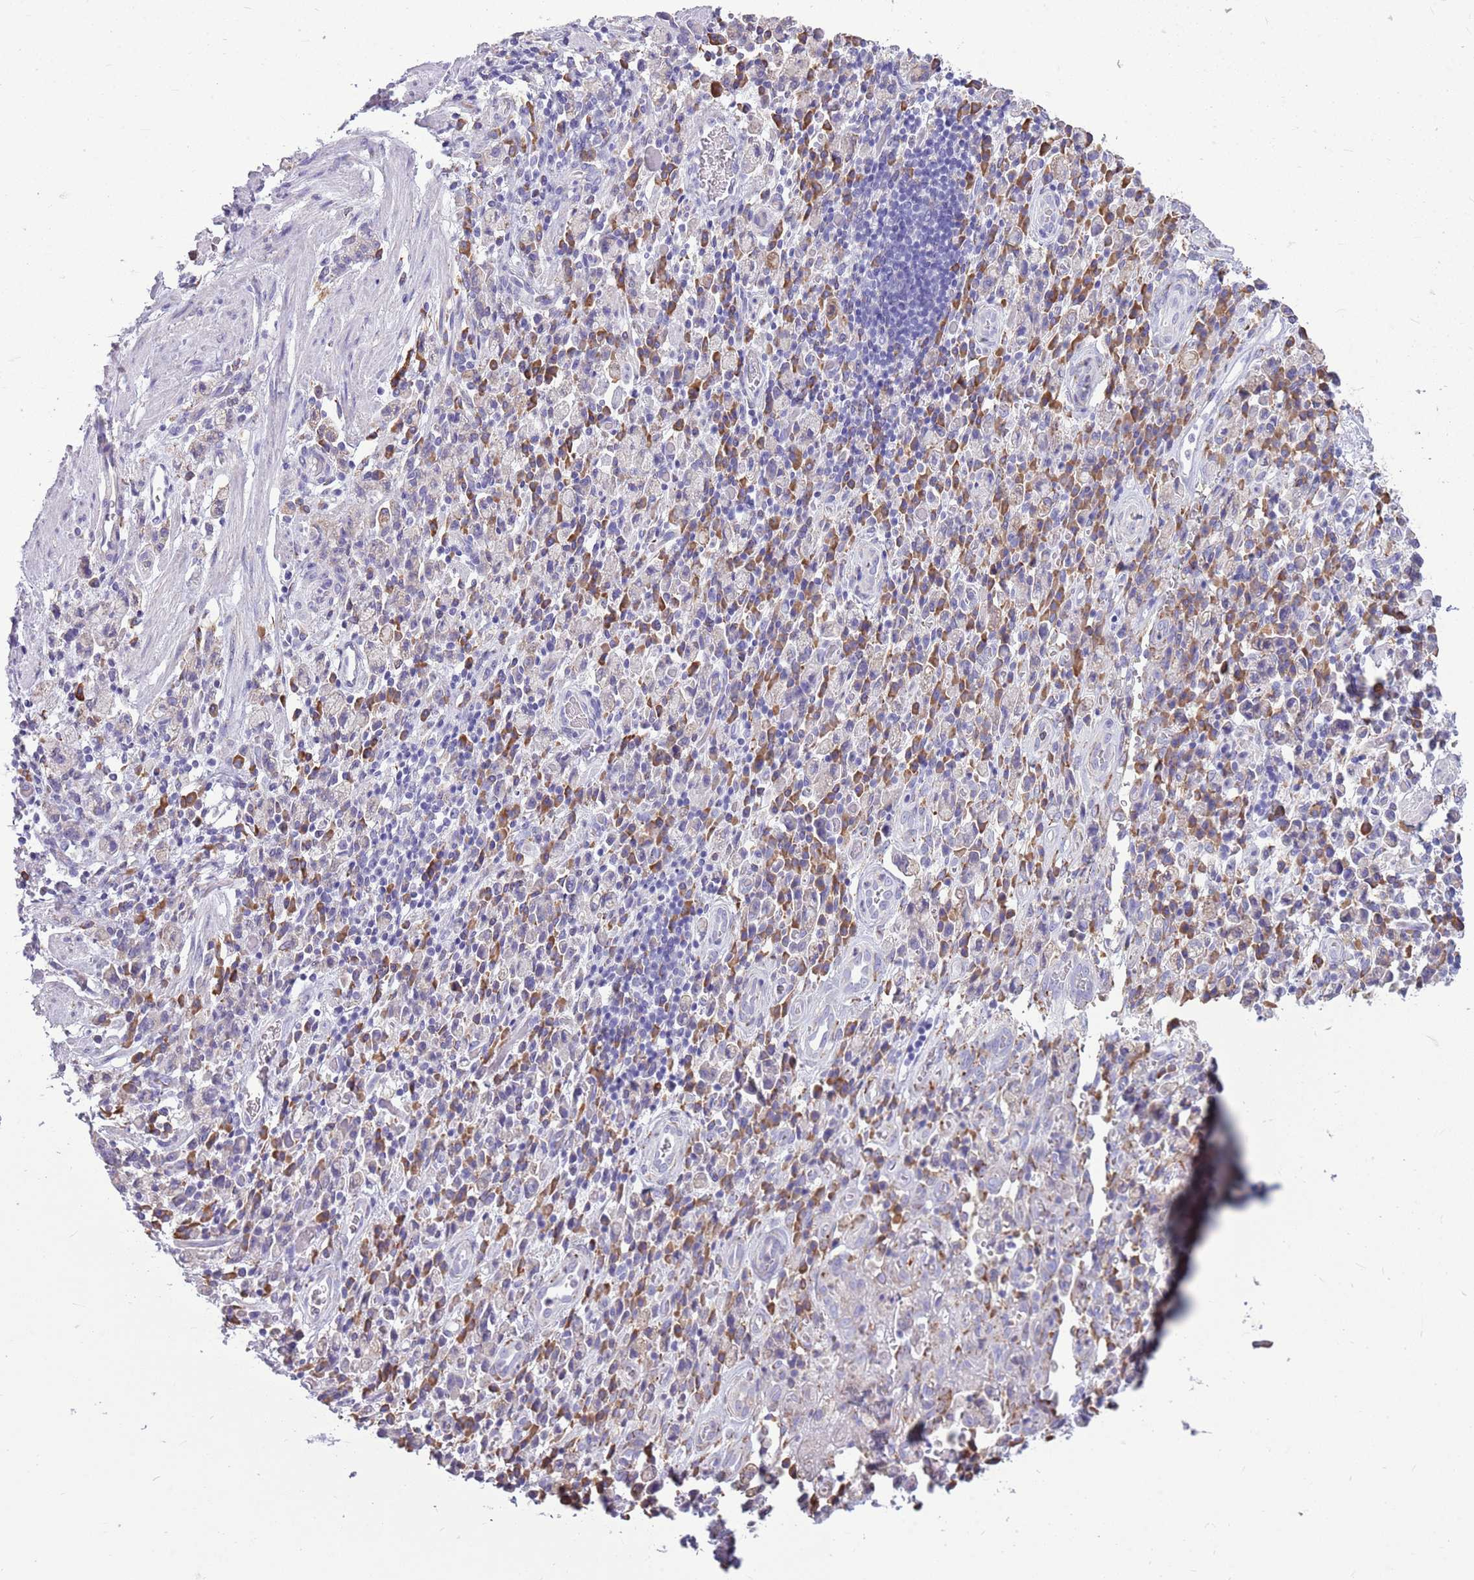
{"staining": {"intensity": "moderate", "quantity": "<25%", "location": "cytoplasmic/membranous"}, "tissue": "stomach cancer", "cell_type": "Tumor cells", "image_type": "cancer", "snomed": [{"axis": "morphology", "description": "Adenocarcinoma, NOS"}, {"axis": "topography", "description": "Stomach"}], "caption": "Stomach cancer (adenocarcinoma) was stained to show a protein in brown. There is low levels of moderate cytoplasmic/membranous expression in approximately <25% of tumor cells.", "gene": "KCTD19", "patient": {"sex": "male", "age": 77}}